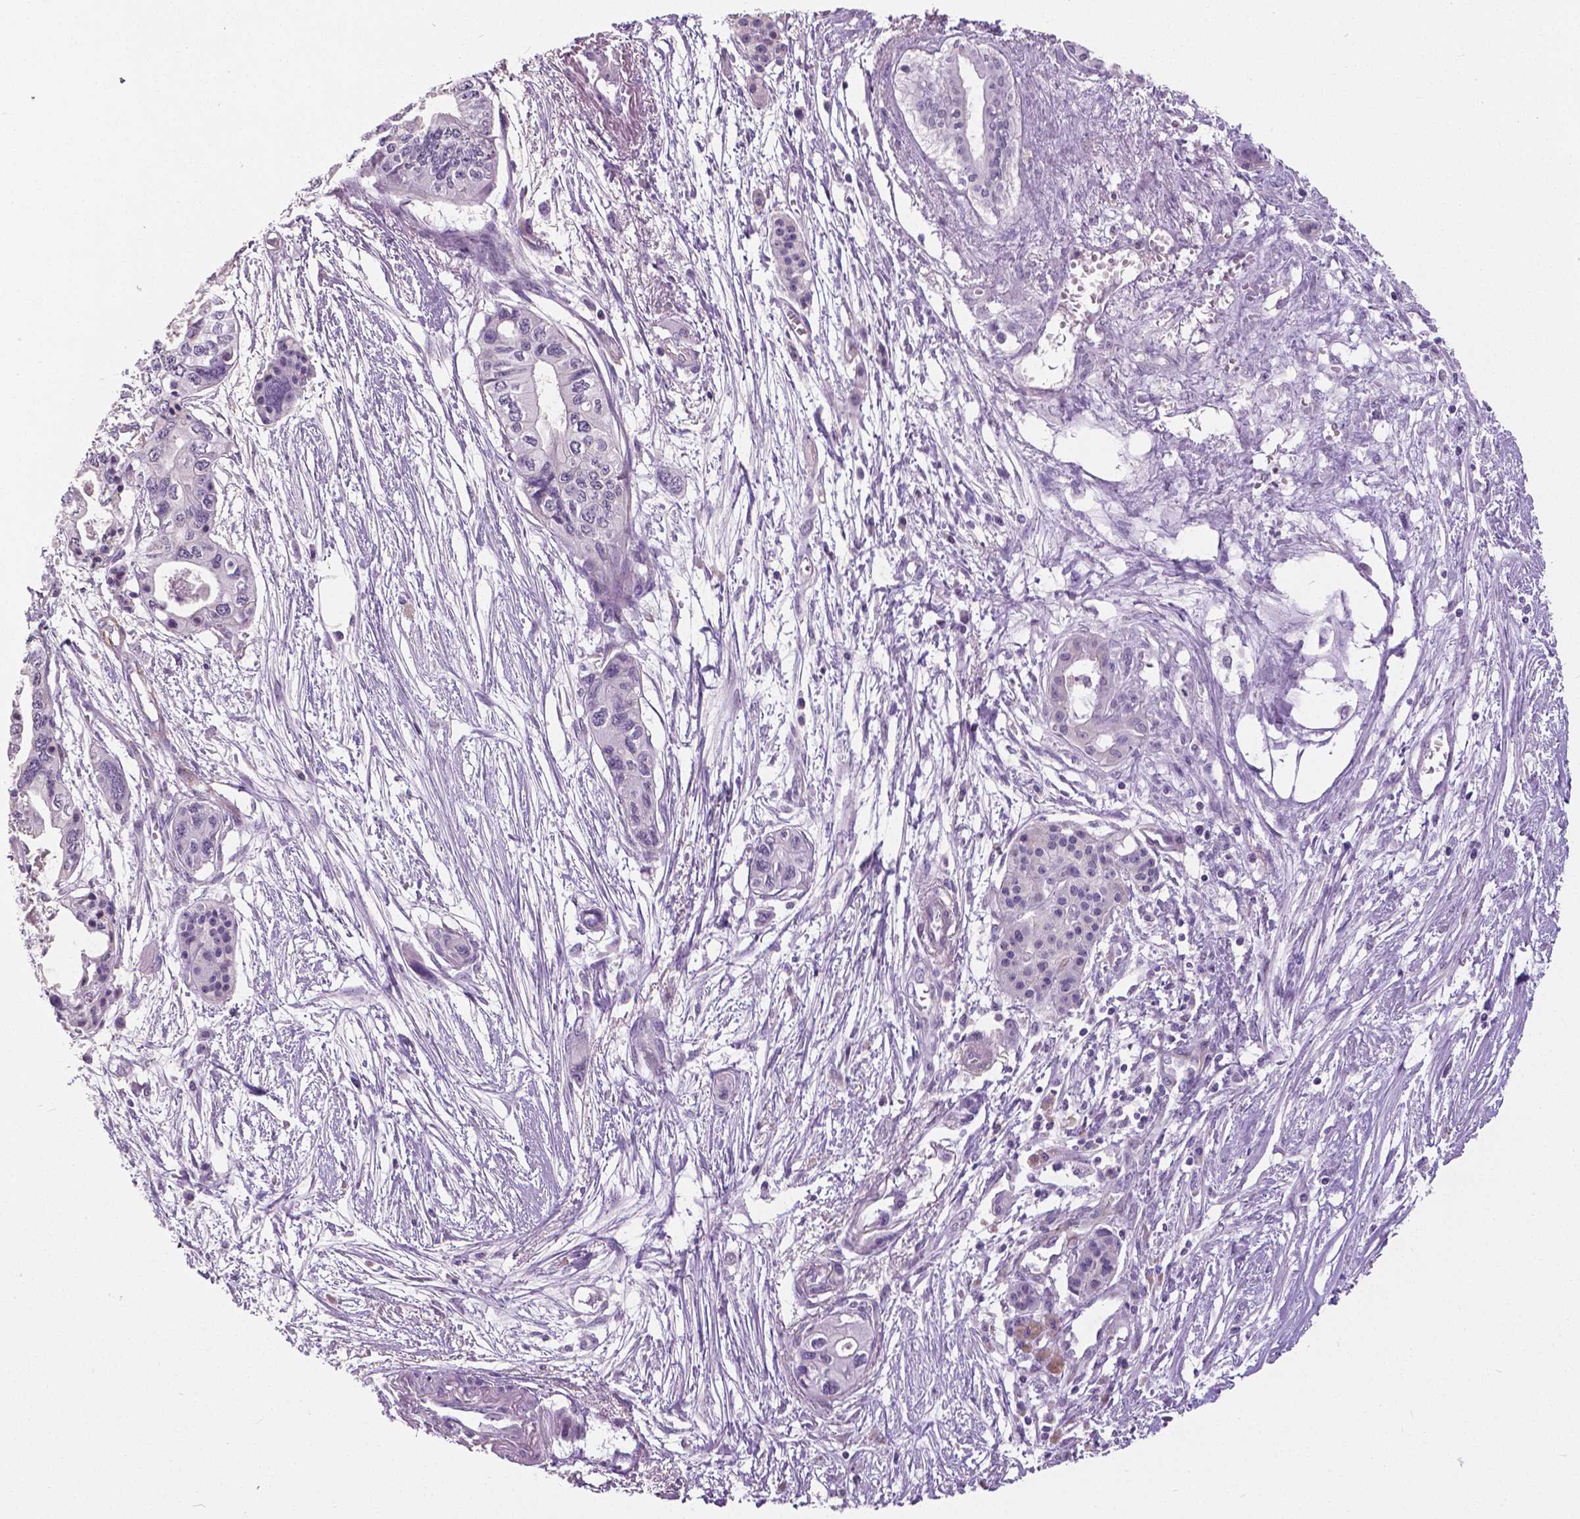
{"staining": {"intensity": "negative", "quantity": "none", "location": "none"}, "tissue": "pancreatic cancer", "cell_type": "Tumor cells", "image_type": "cancer", "snomed": [{"axis": "morphology", "description": "Adenocarcinoma, NOS"}, {"axis": "topography", "description": "Pancreas"}], "caption": "The histopathology image shows no staining of tumor cells in adenocarcinoma (pancreatic).", "gene": "FOXA1", "patient": {"sex": "female", "age": 76}}